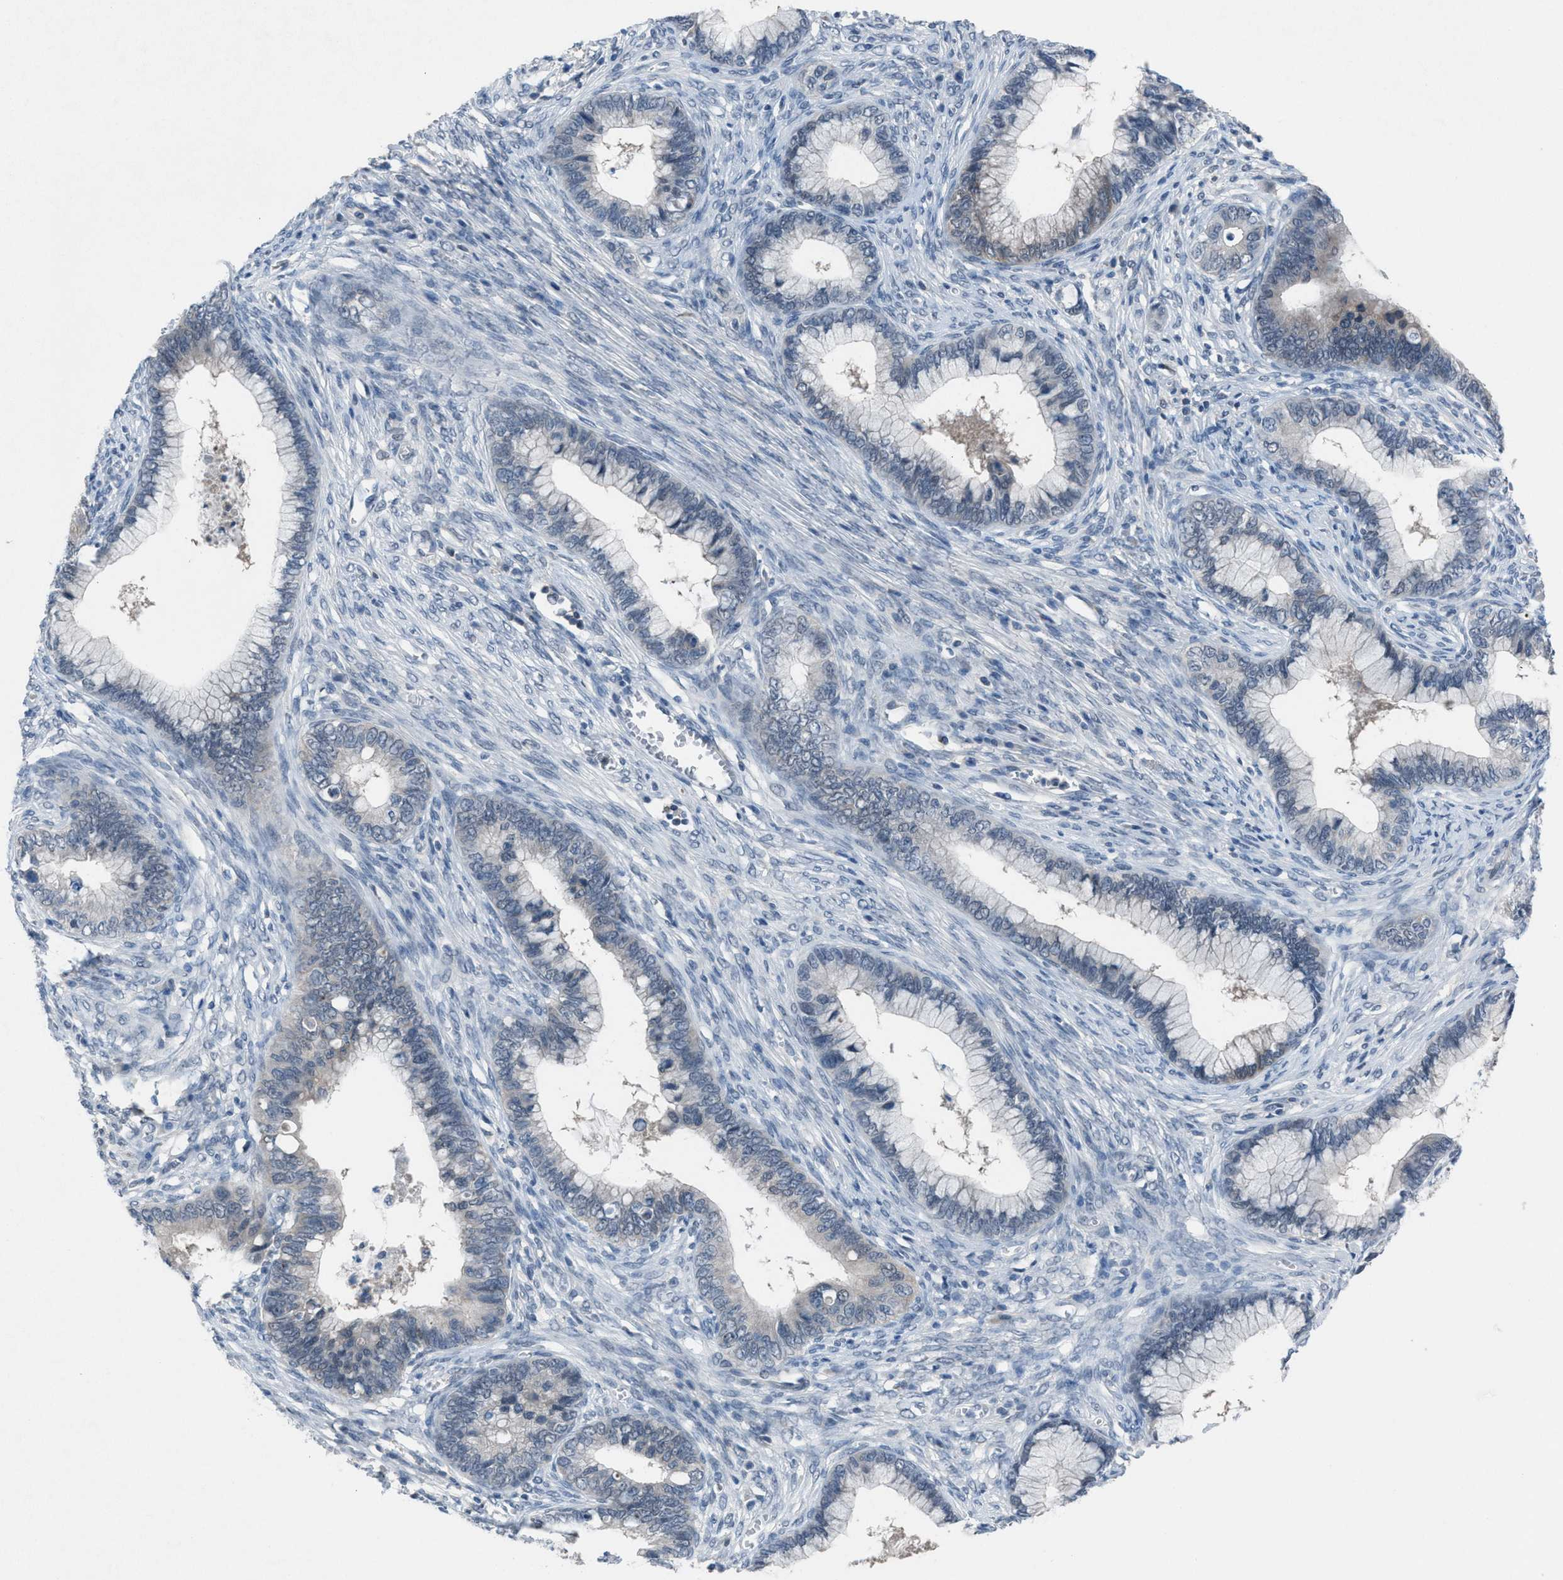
{"staining": {"intensity": "negative", "quantity": "none", "location": "none"}, "tissue": "cervical cancer", "cell_type": "Tumor cells", "image_type": "cancer", "snomed": [{"axis": "morphology", "description": "Adenocarcinoma, NOS"}, {"axis": "topography", "description": "Cervix"}], "caption": "Immunohistochemical staining of human cervical adenocarcinoma displays no significant staining in tumor cells.", "gene": "ANAPC11", "patient": {"sex": "female", "age": 44}}